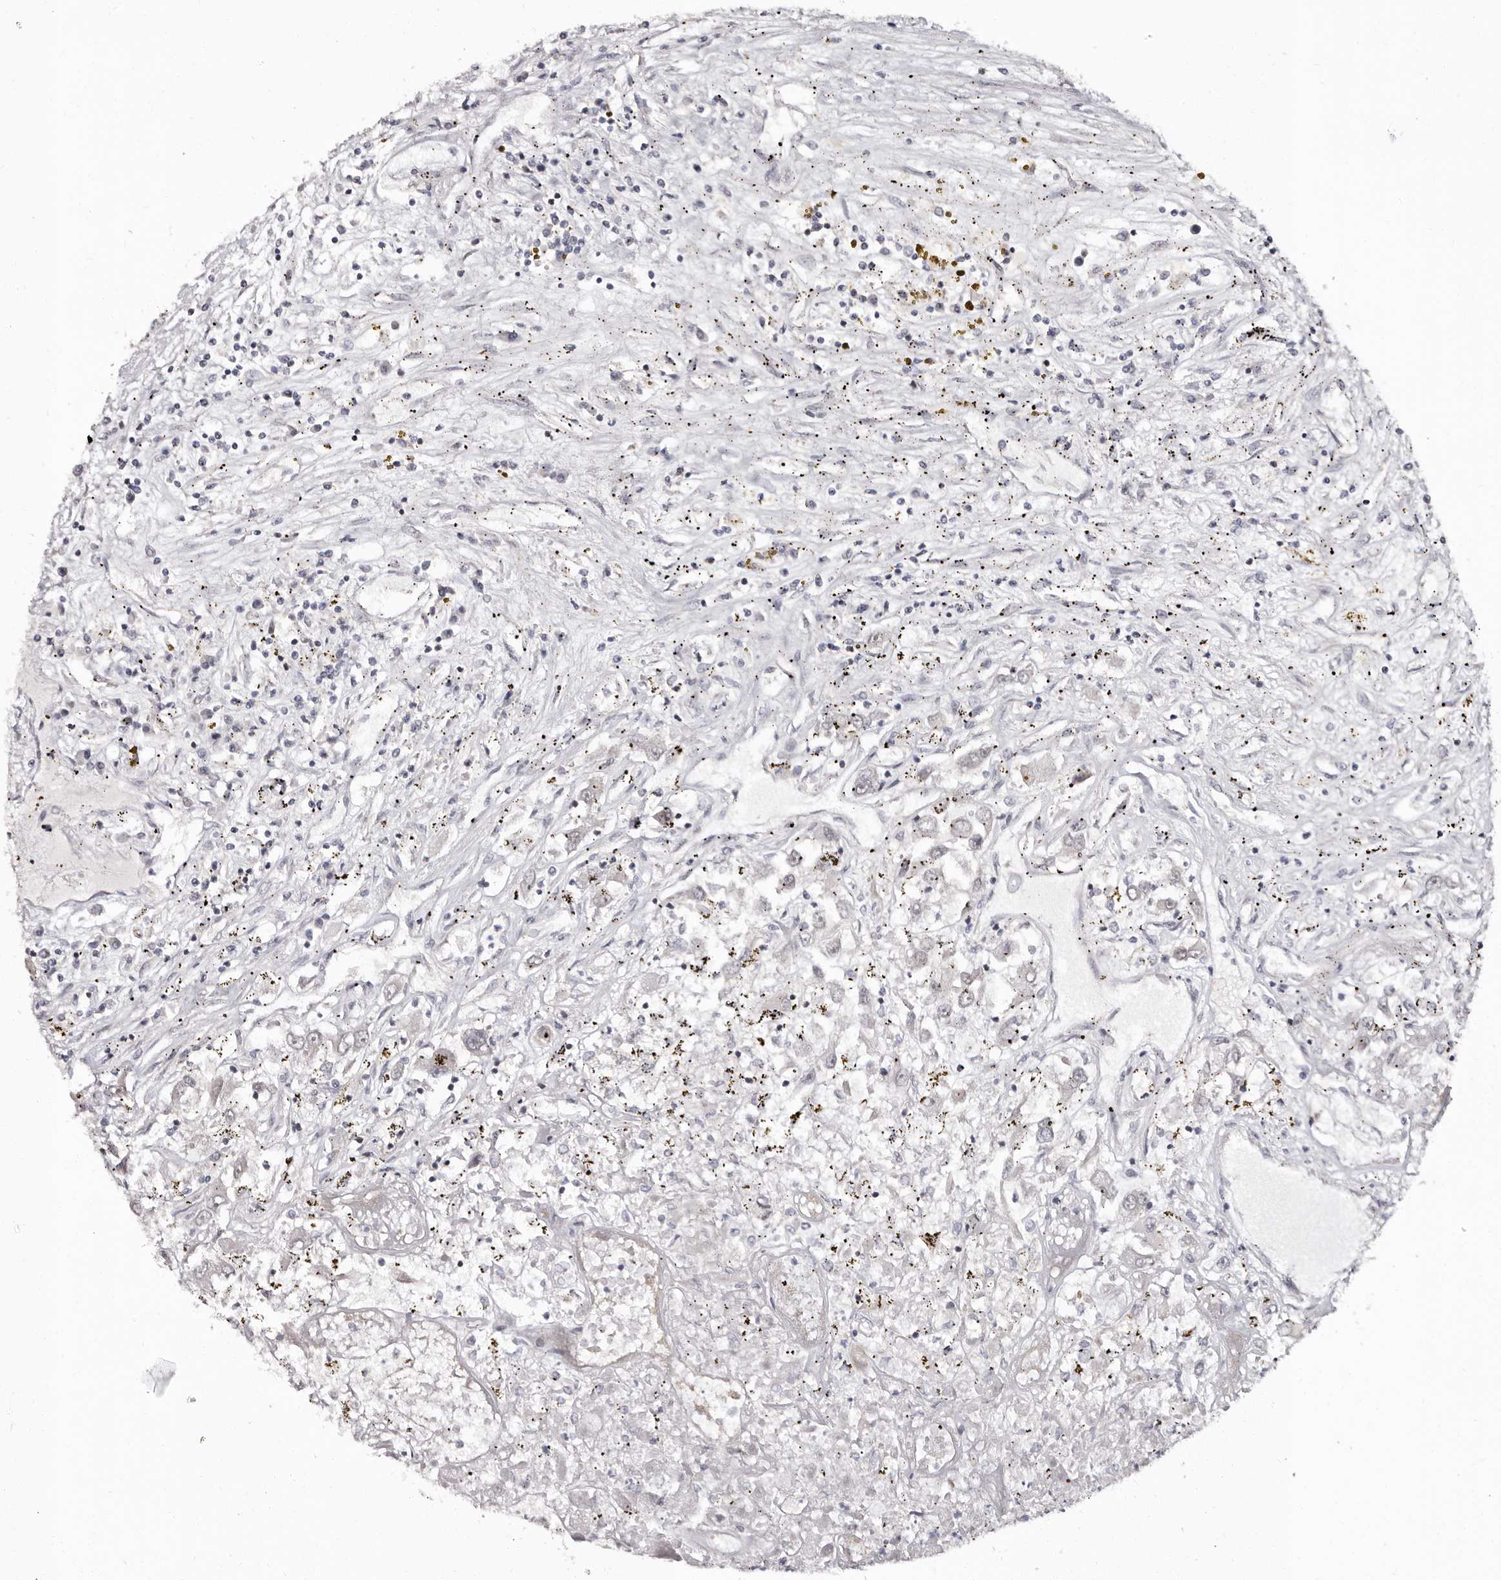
{"staining": {"intensity": "negative", "quantity": "none", "location": "none"}, "tissue": "renal cancer", "cell_type": "Tumor cells", "image_type": "cancer", "snomed": [{"axis": "morphology", "description": "Adenocarcinoma, NOS"}, {"axis": "topography", "description": "Kidney"}], "caption": "High power microscopy photomicrograph of an immunohistochemistry micrograph of adenocarcinoma (renal), revealing no significant staining in tumor cells. The staining is performed using DAB brown chromogen with nuclei counter-stained in using hematoxylin.", "gene": "PHF20L1", "patient": {"sex": "female", "age": 52}}